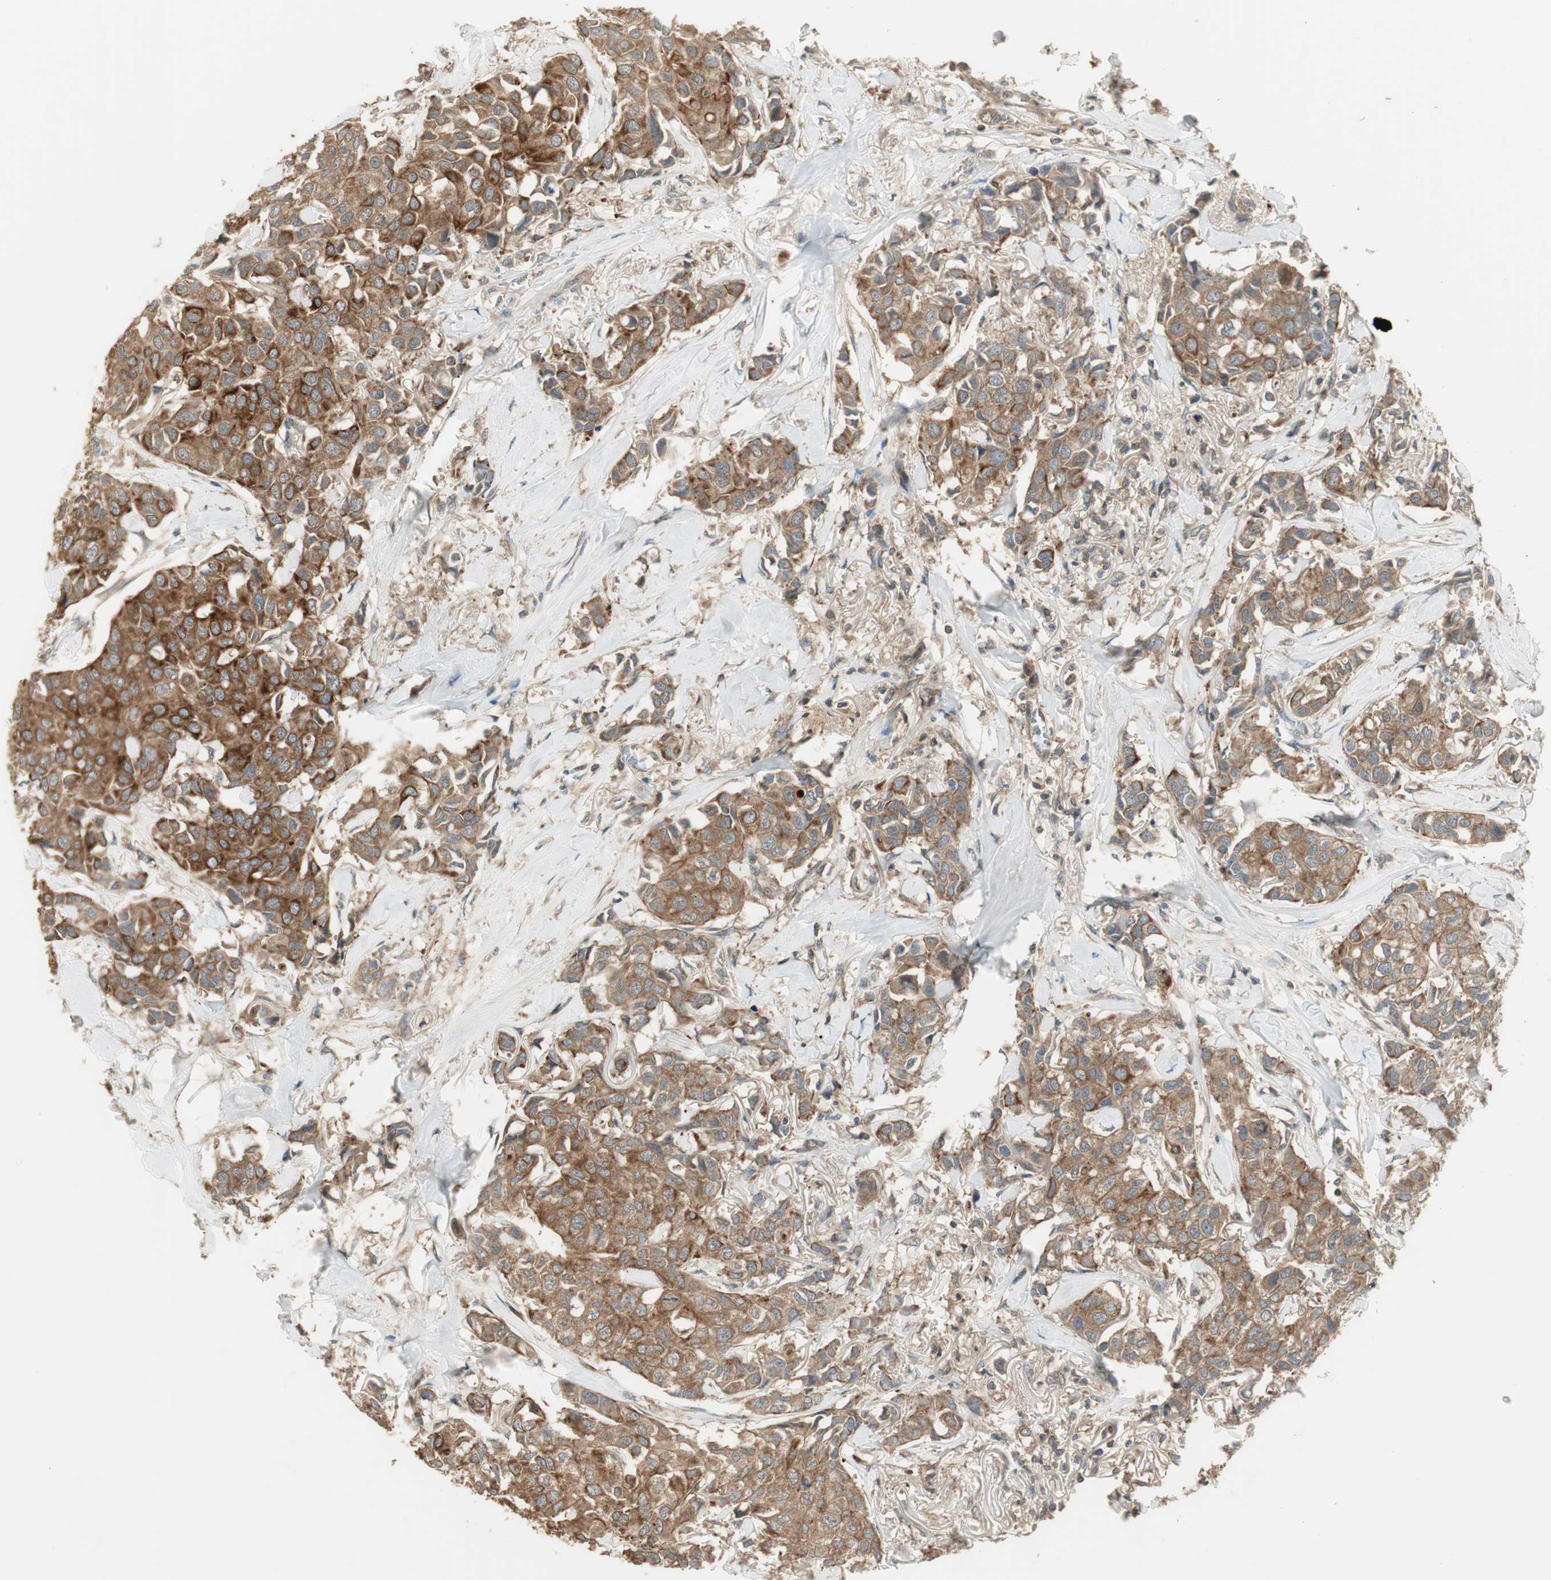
{"staining": {"intensity": "moderate", "quantity": ">75%", "location": "cytoplasmic/membranous"}, "tissue": "breast cancer", "cell_type": "Tumor cells", "image_type": "cancer", "snomed": [{"axis": "morphology", "description": "Duct carcinoma"}, {"axis": "topography", "description": "Breast"}], "caption": "Protein expression analysis of intraductal carcinoma (breast) exhibits moderate cytoplasmic/membranous expression in about >75% of tumor cells. (IHC, brightfield microscopy, high magnification).", "gene": "PFDN5", "patient": {"sex": "female", "age": 80}}